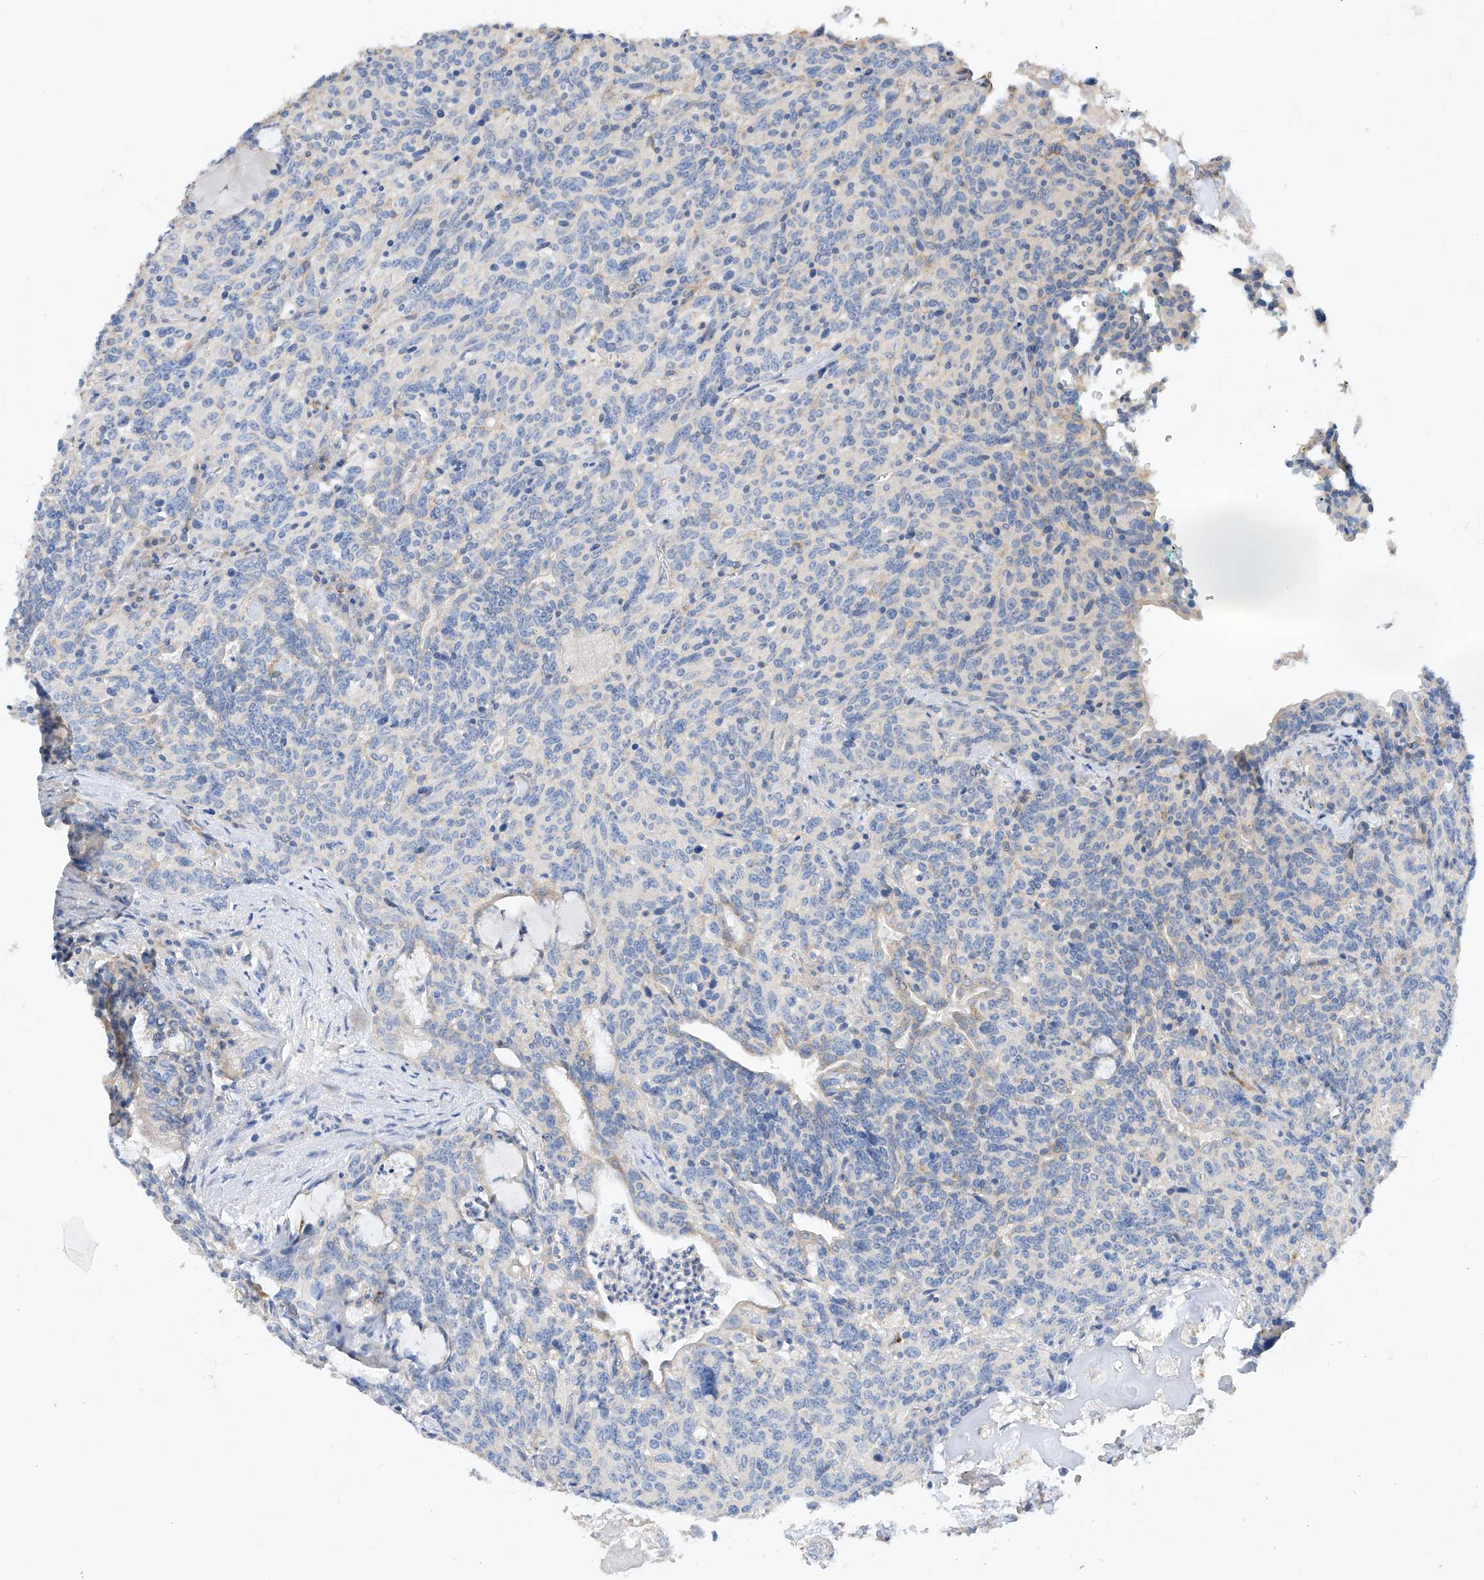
{"staining": {"intensity": "negative", "quantity": "none", "location": "none"}, "tissue": "carcinoid", "cell_type": "Tumor cells", "image_type": "cancer", "snomed": [{"axis": "morphology", "description": "Carcinoid, malignant, NOS"}, {"axis": "topography", "description": "Lung"}], "caption": "Immunohistochemistry (IHC) image of neoplastic tissue: carcinoid (malignant) stained with DAB displays no significant protein positivity in tumor cells. (Stains: DAB (3,3'-diaminobenzidine) immunohistochemistry with hematoxylin counter stain, Microscopy: brightfield microscopy at high magnification).", "gene": "AMD1", "patient": {"sex": "female", "age": 46}}